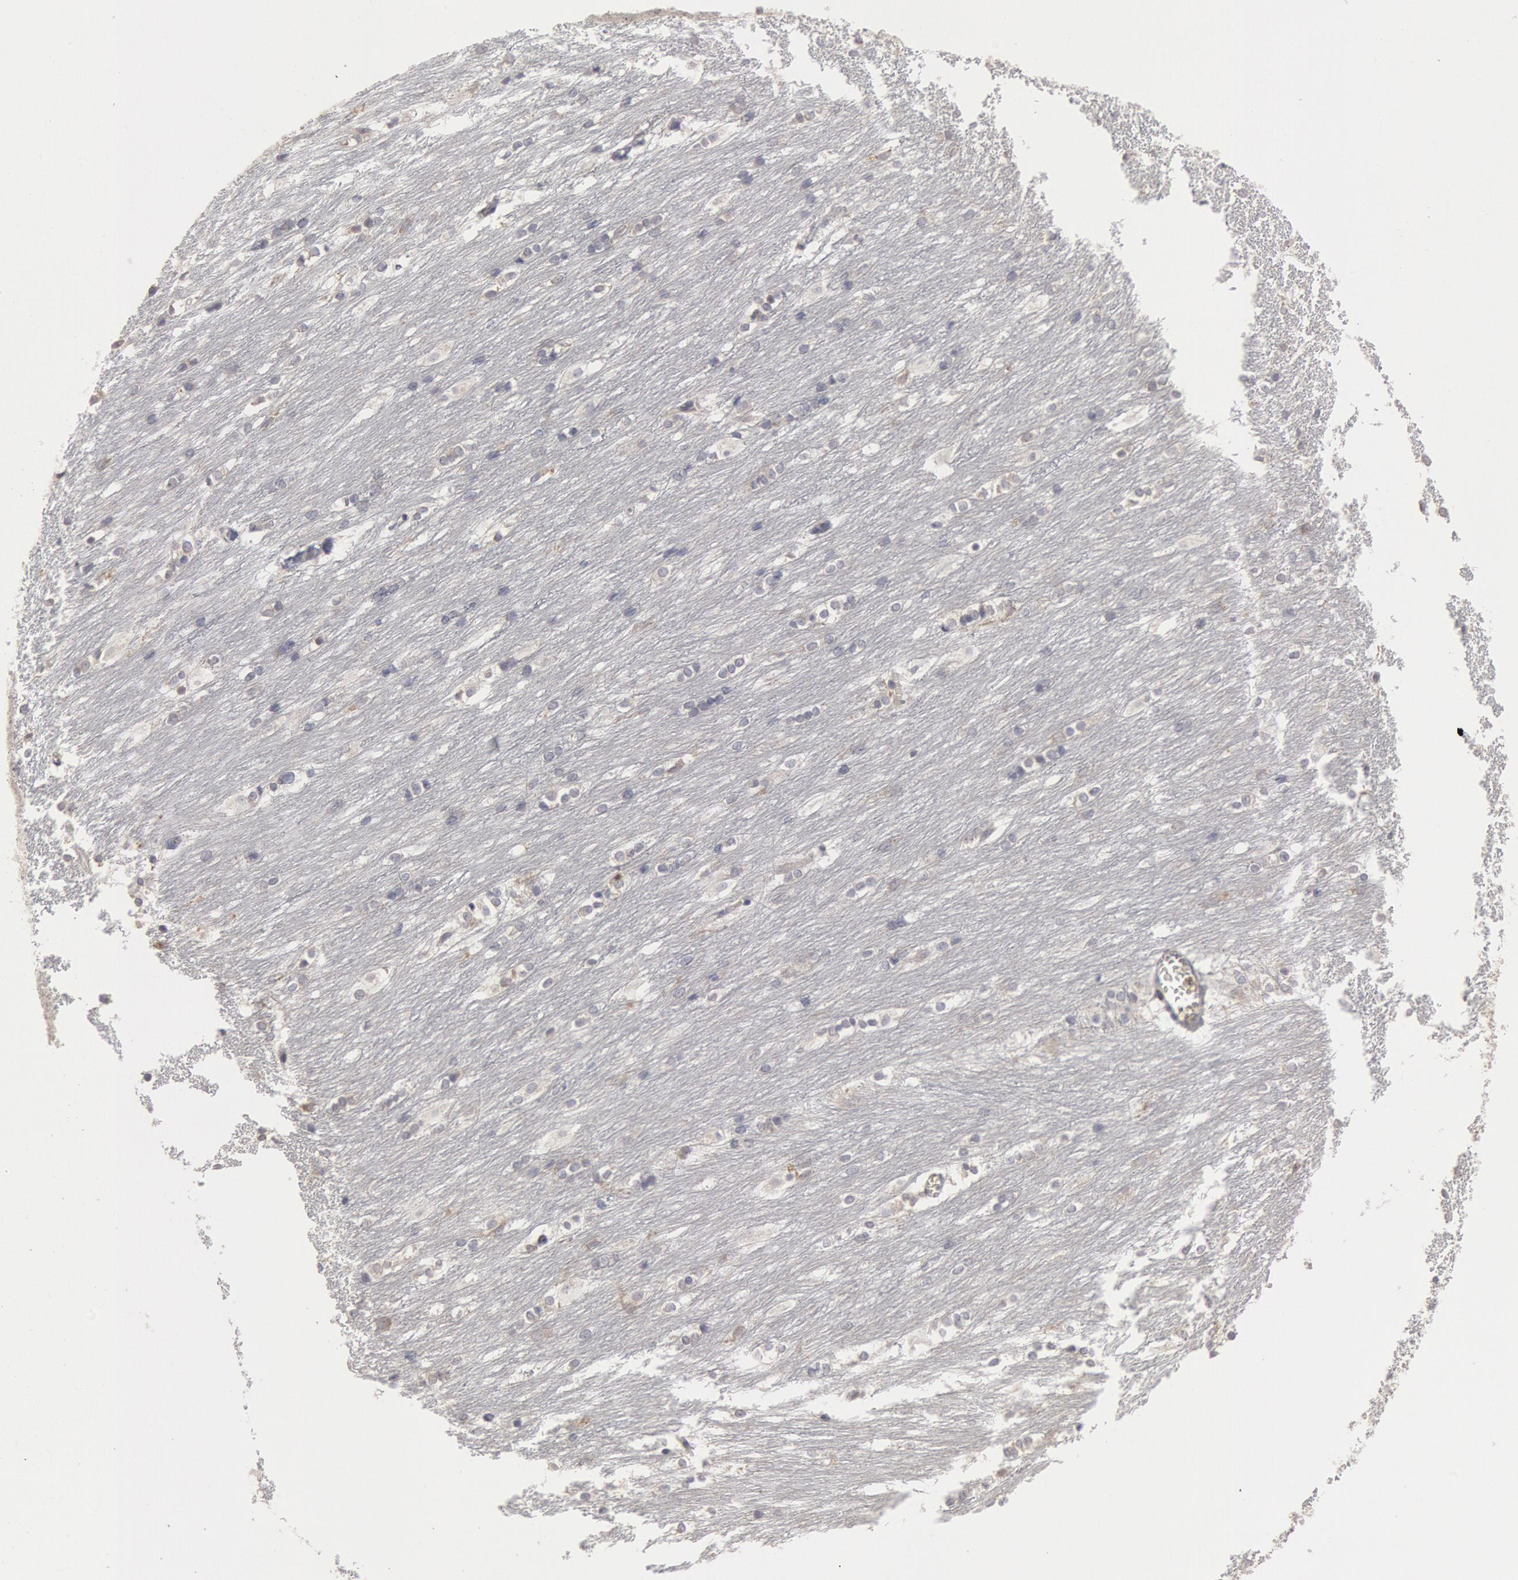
{"staining": {"intensity": "negative", "quantity": "none", "location": "none"}, "tissue": "caudate", "cell_type": "Glial cells", "image_type": "normal", "snomed": [{"axis": "morphology", "description": "Normal tissue, NOS"}, {"axis": "topography", "description": "Lateral ventricle wall"}], "caption": "High power microscopy image of an IHC micrograph of benign caudate, revealing no significant positivity in glial cells. Nuclei are stained in blue.", "gene": "OSBPL8", "patient": {"sex": "female", "age": 19}}